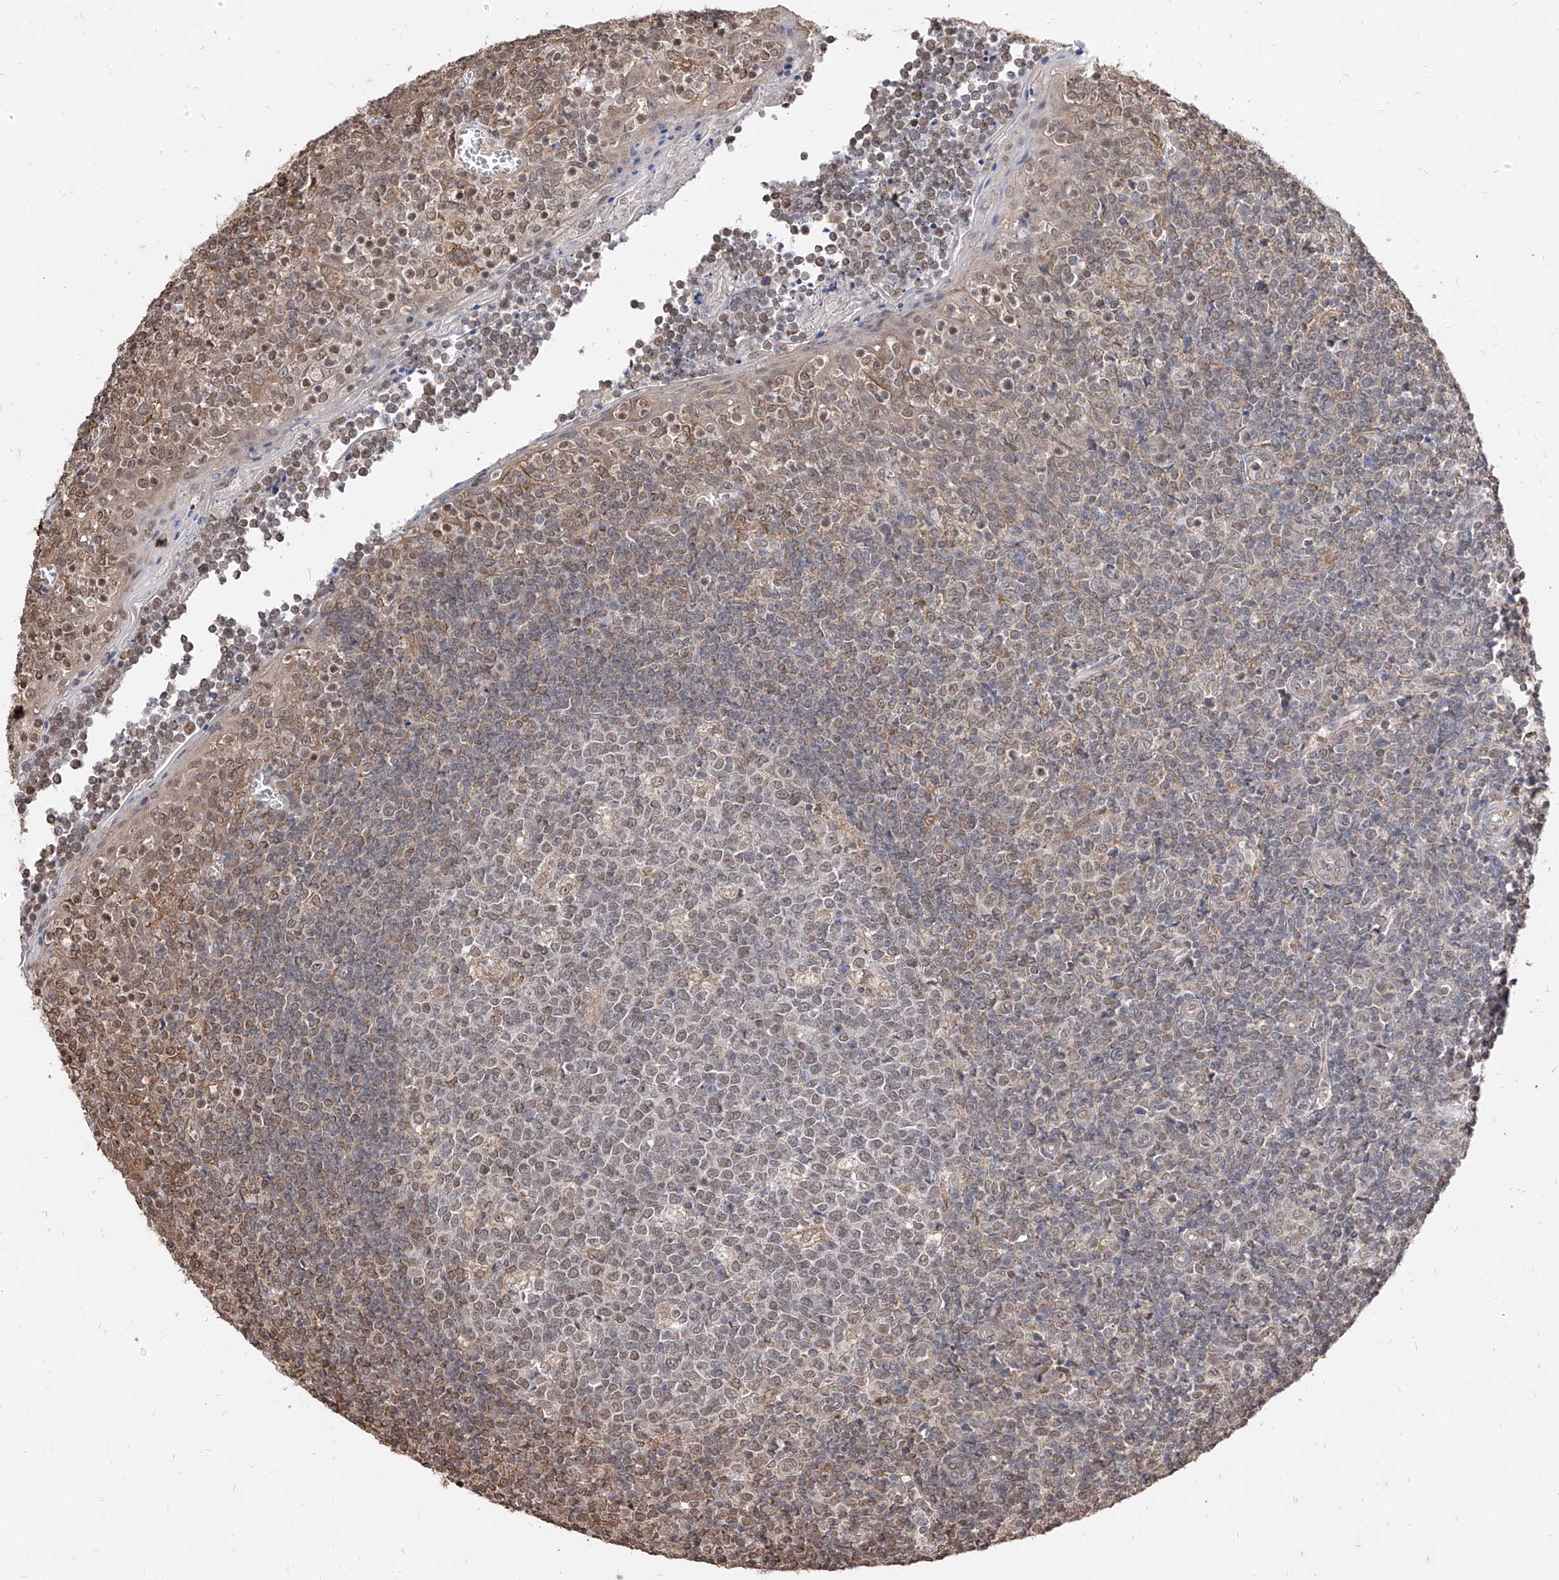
{"staining": {"intensity": "weak", "quantity": "25%-75%", "location": "nuclear"}, "tissue": "tonsil", "cell_type": "Germinal center cells", "image_type": "normal", "snomed": [{"axis": "morphology", "description": "Normal tissue, NOS"}, {"axis": "topography", "description": "Tonsil"}], "caption": "Brown immunohistochemical staining in unremarkable human tonsil displays weak nuclear expression in approximately 25%-75% of germinal center cells. The protein is stained brown, and the nuclei are stained in blue (DAB IHC with brightfield microscopy, high magnification).", "gene": "C8orf82", "patient": {"sex": "female", "age": 19}}